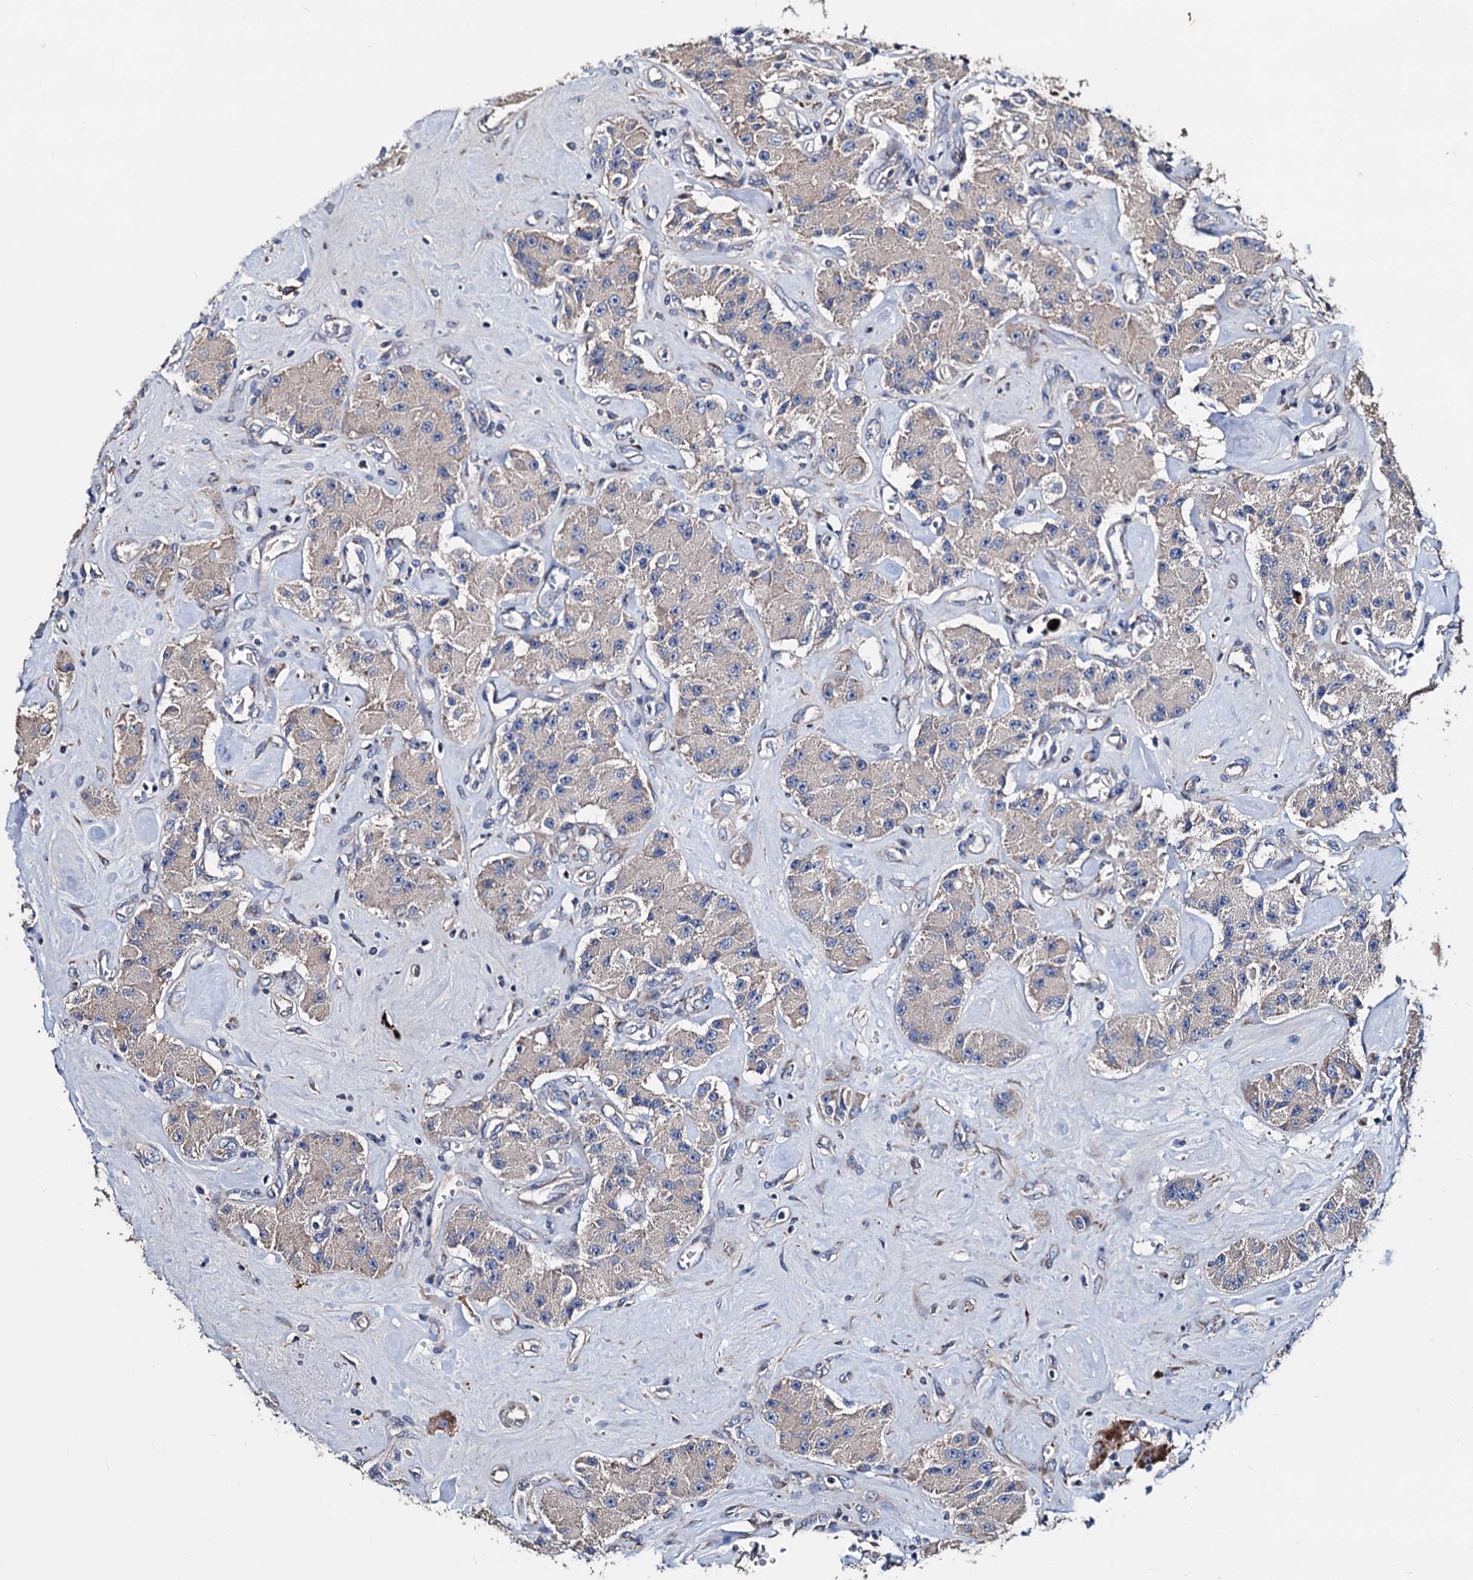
{"staining": {"intensity": "weak", "quantity": "<25%", "location": "cytoplasmic/membranous"}, "tissue": "carcinoid", "cell_type": "Tumor cells", "image_type": "cancer", "snomed": [{"axis": "morphology", "description": "Carcinoid, malignant, NOS"}, {"axis": "topography", "description": "Pancreas"}], "caption": "Tumor cells are negative for protein expression in human carcinoid.", "gene": "AKAP11", "patient": {"sex": "male", "age": 41}}